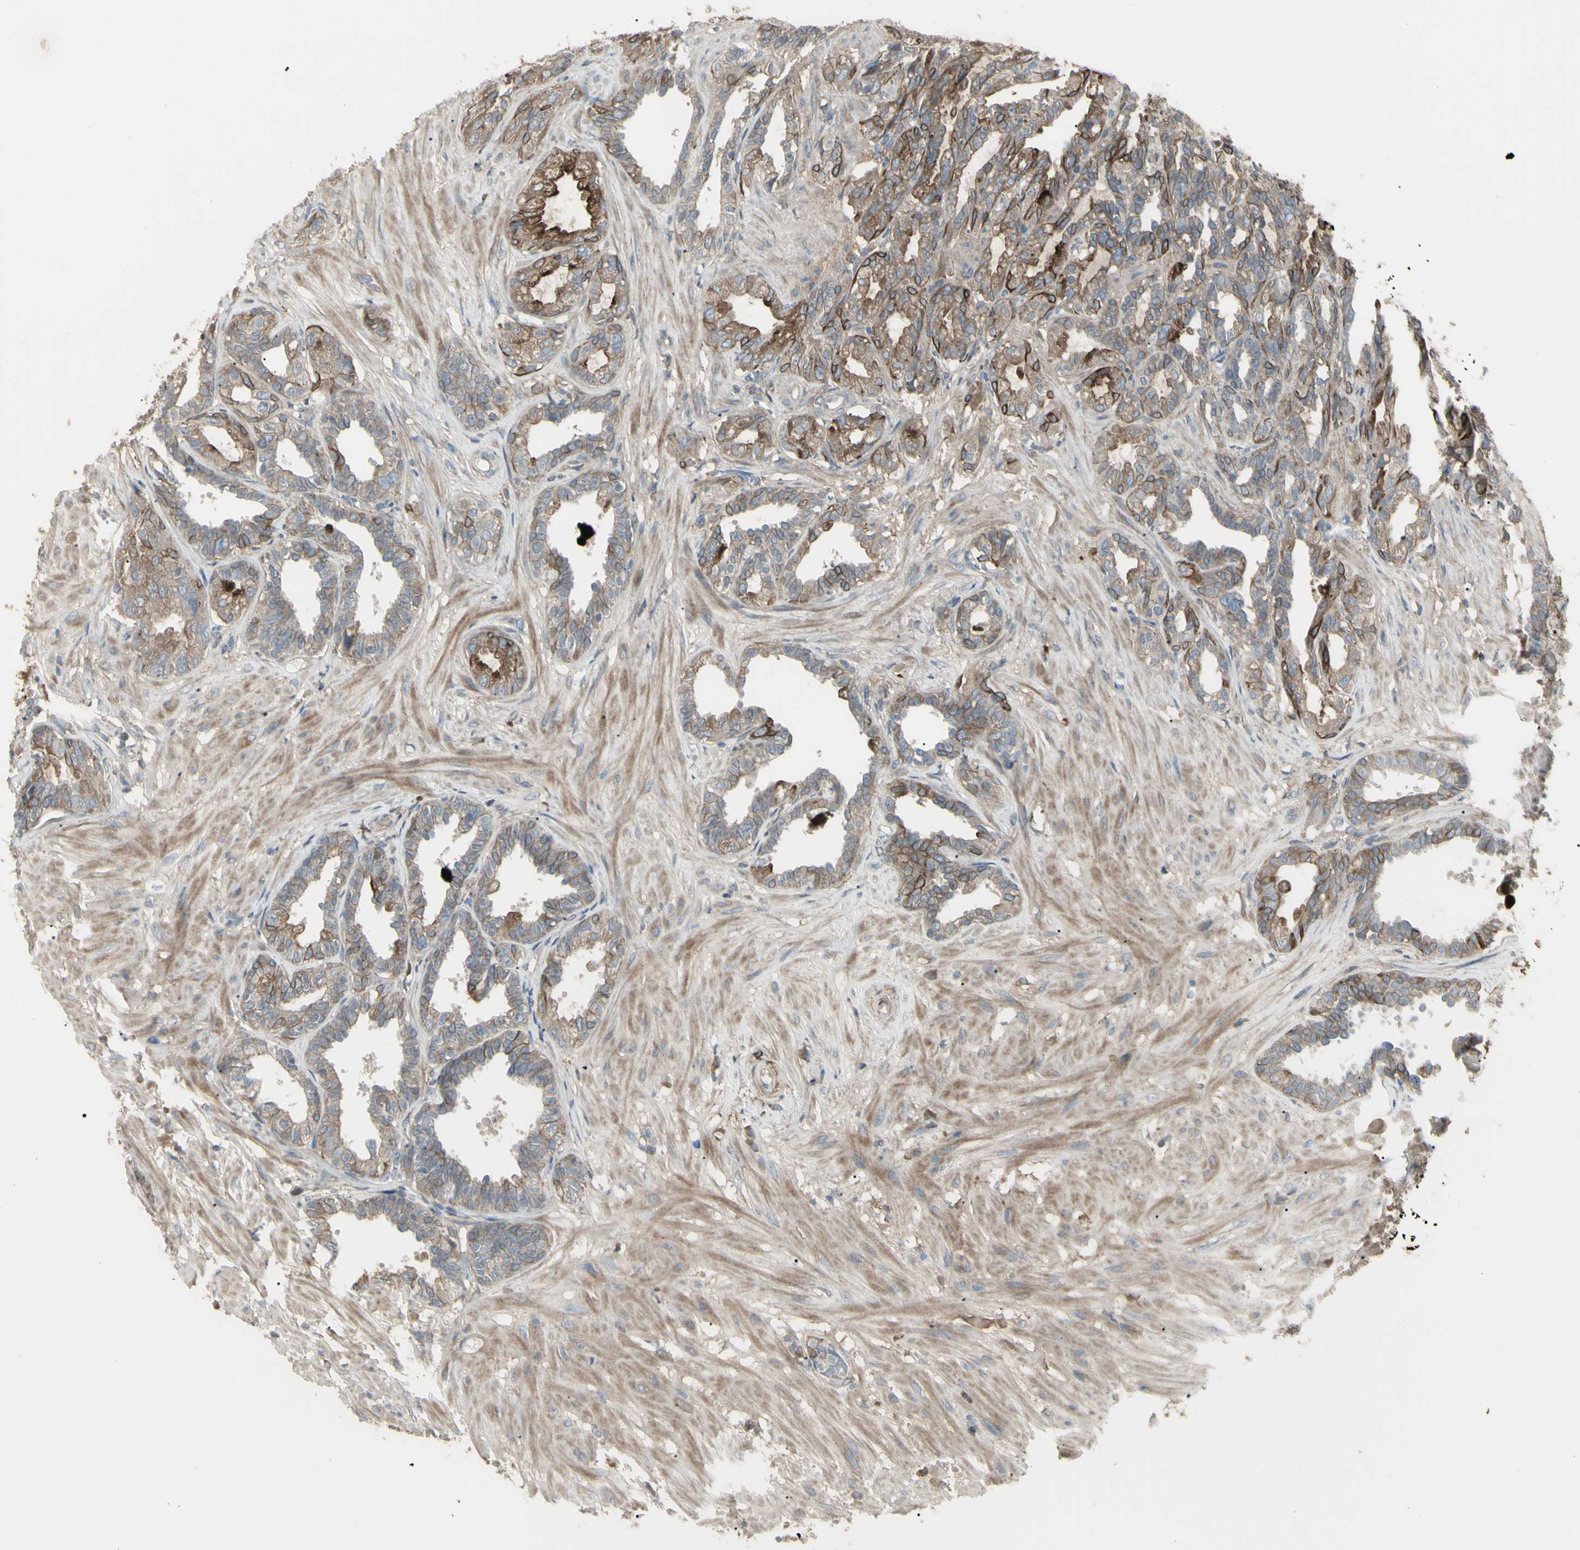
{"staining": {"intensity": "moderate", "quantity": ">75%", "location": "cytoplasmic/membranous"}, "tissue": "seminal vesicle", "cell_type": "Glandular cells", "image_type": "normal", "snomed": [{"axis": "morphology", "description": "Normal tissue, NOS"}, {"axis": "topography", "description": "Seminal veicle"}], "caption": "Protein staining exhibits moderate cytoplasmic/membranous expression in approximately >75% of glandular cells in normal seminal vesicle. (Stains: DAB in brown, nuclei in blue, Microscopy: brightfield microscopy at high magnification).", "gene": "CD276", "patient": {"sex": "male", "age": 61}}